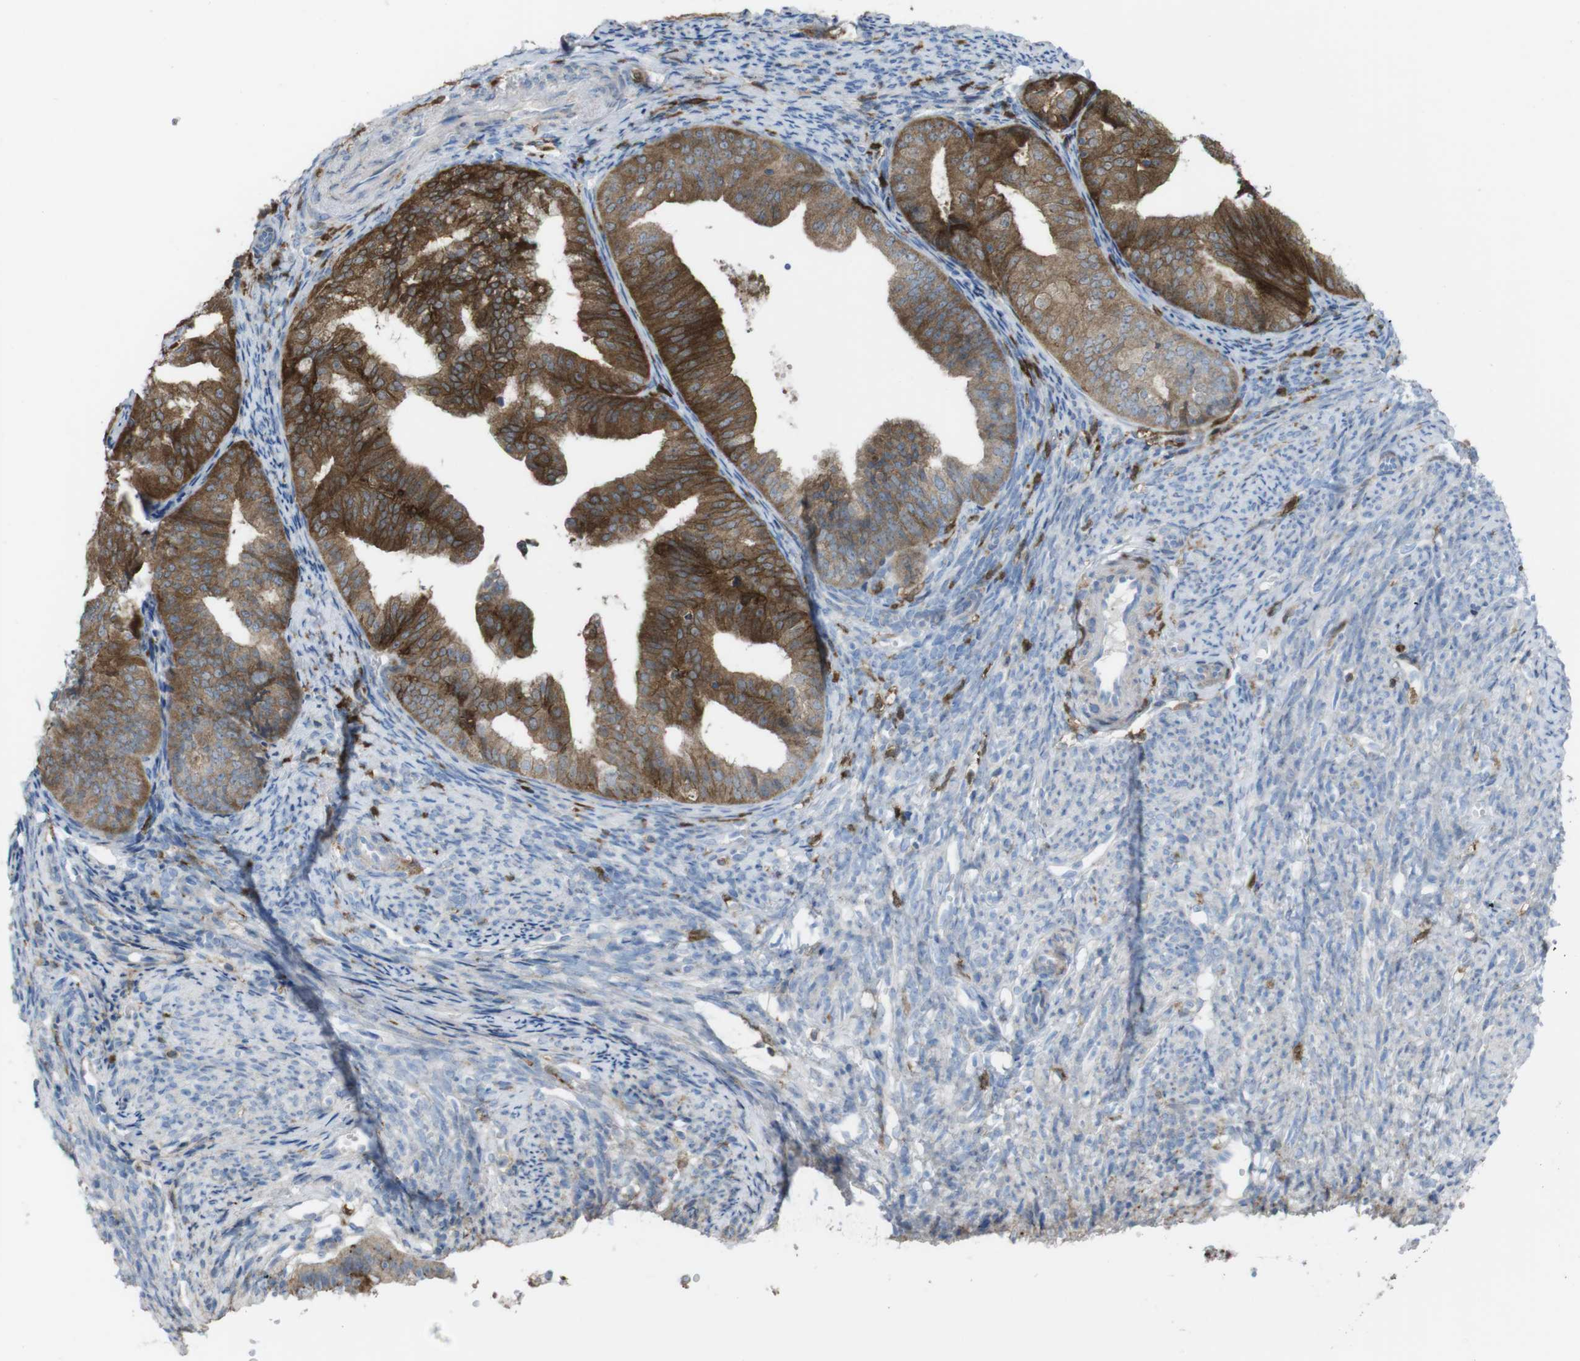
{"staining": {"intensity": "strong", "quantity": "25%-75%", "location": "cytoplasmic/membranous"}, "tissue": "endometrial cancer", "cell_type": "Tumor cells", "image_type": "cancer", "snomed": [{"axis": "morphology", "description": "Adenocarcinoma, NOS"}, {"axis": "topography", "description": "Endometrium"}], "caption": "An image of human endometrial cancer stained for a protein demonstrates strong cytoplasmic/membranous brown staining in tumor cells.", "gene": "PRKCD", "patient": {"sex": "female", "age": 63}}